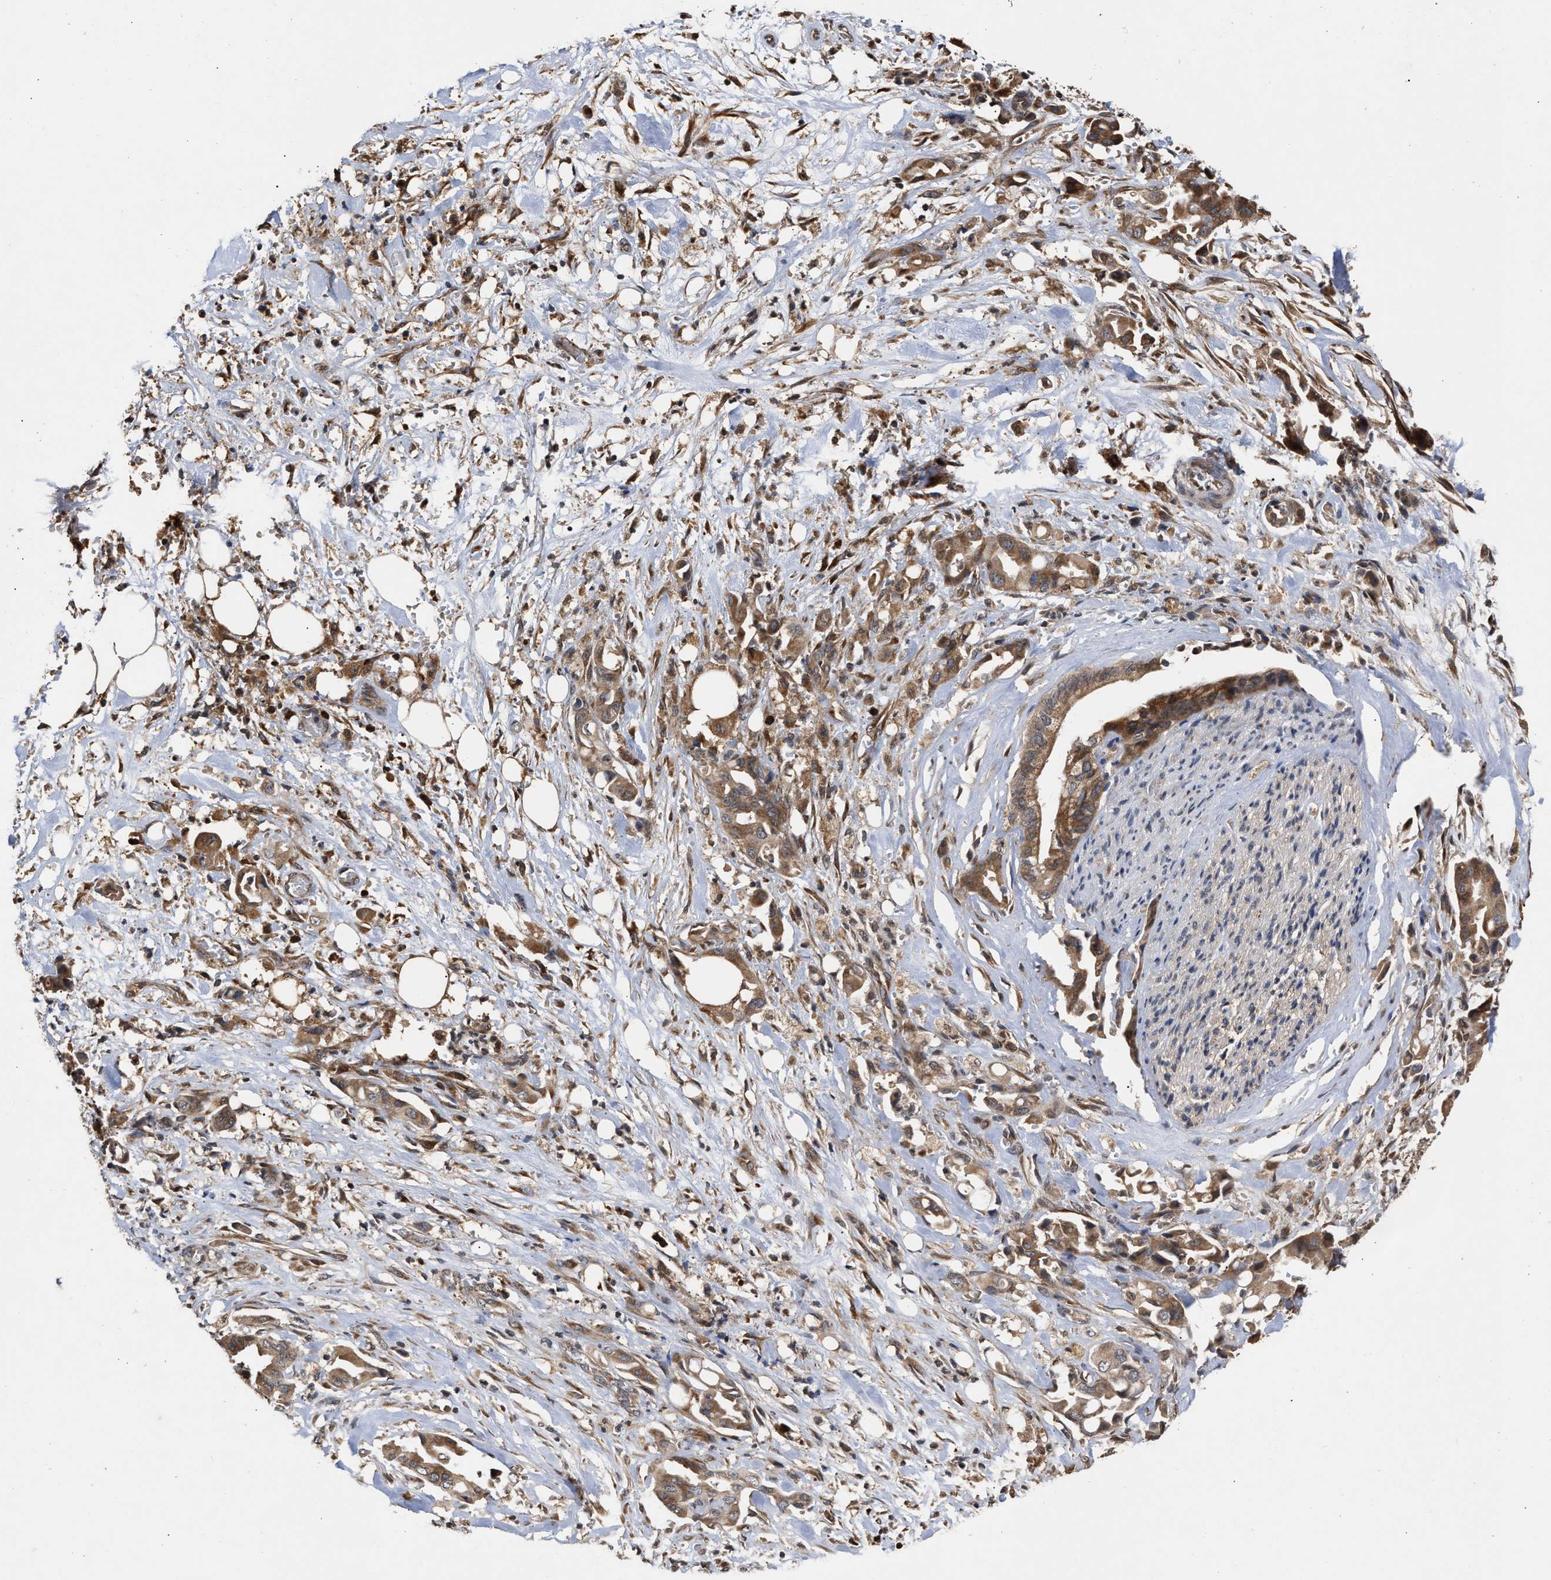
{"staining": {"intensity": "moderate", "quantity": ">75%", "location": "cytoplasmic/membranous"}, "tissue": "liver cancer", "cell_type": "Tumor cells", "image_type": "cancer", "snomed": [{"axis": "morphology", "description": "Cholangiocarcinoma"}, {"axis": "topography", "description": "Liver"}], "caption": "A micrograph of liver cancer (cholangiocarcinoma) stained for a protein exhibits moderate cytoplasmic/membranous brown staining in tumor cells. (DAB = brown stain, brightfield microscopy at high magnification).", "gene": "SAR1A", "patient": {"sex": "female", "age": 68}}